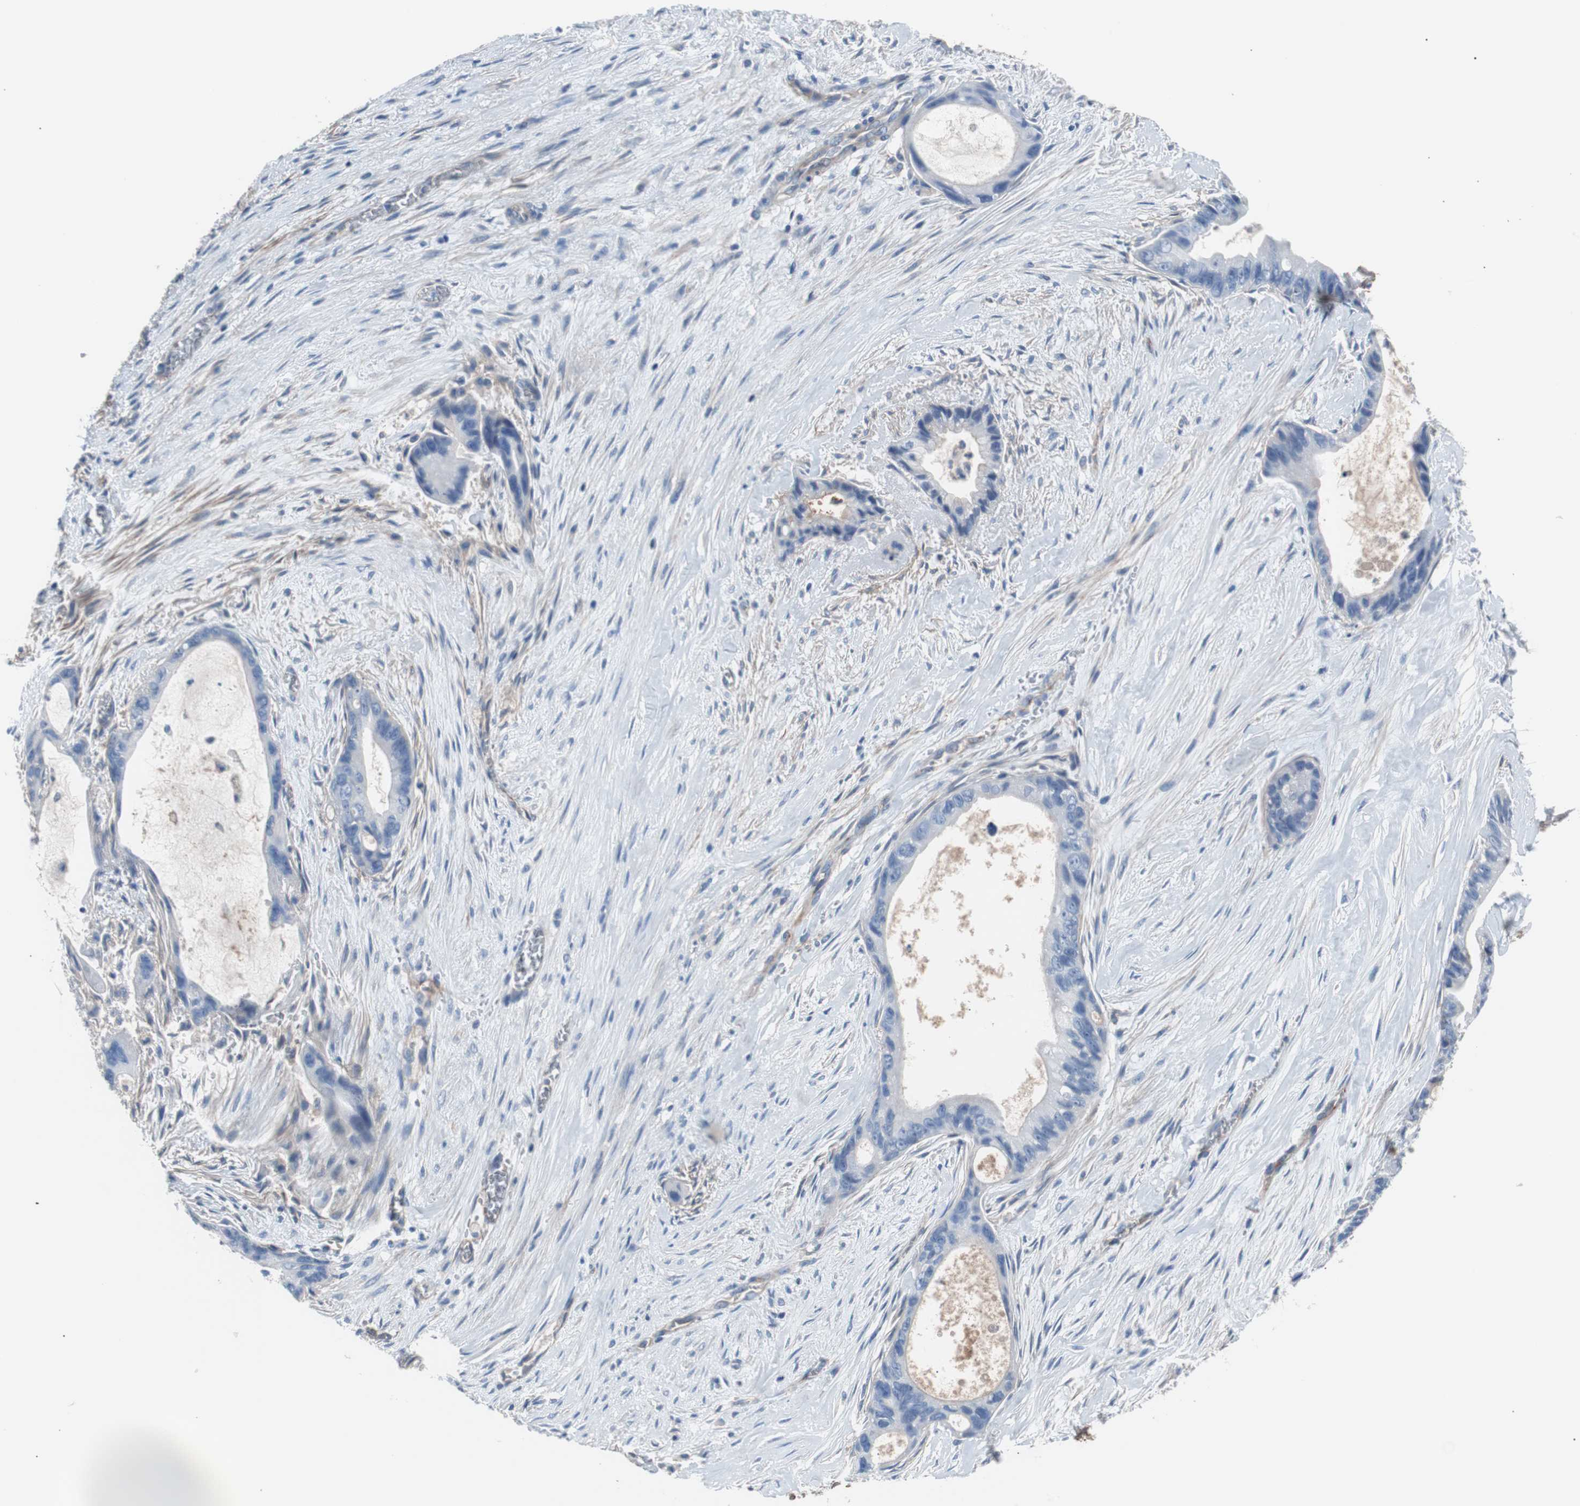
{"staining": {"intensity": "negative", "quantity": "none", "location": "none"}, "tissue": "liver cancer", "cell_type": "Tumor cells", "image_type": "cancer", "snomed": [{"axis": "morphology", "description": "Cholangiocarcinoma"}, {"axis": "topography", "description": "Liver"}], "caption": "Tumor cells show no significant staining in cholangiocarcinoma (liver).", "gene": "CD81", "patient": {"sex": "female", "age": 55}}